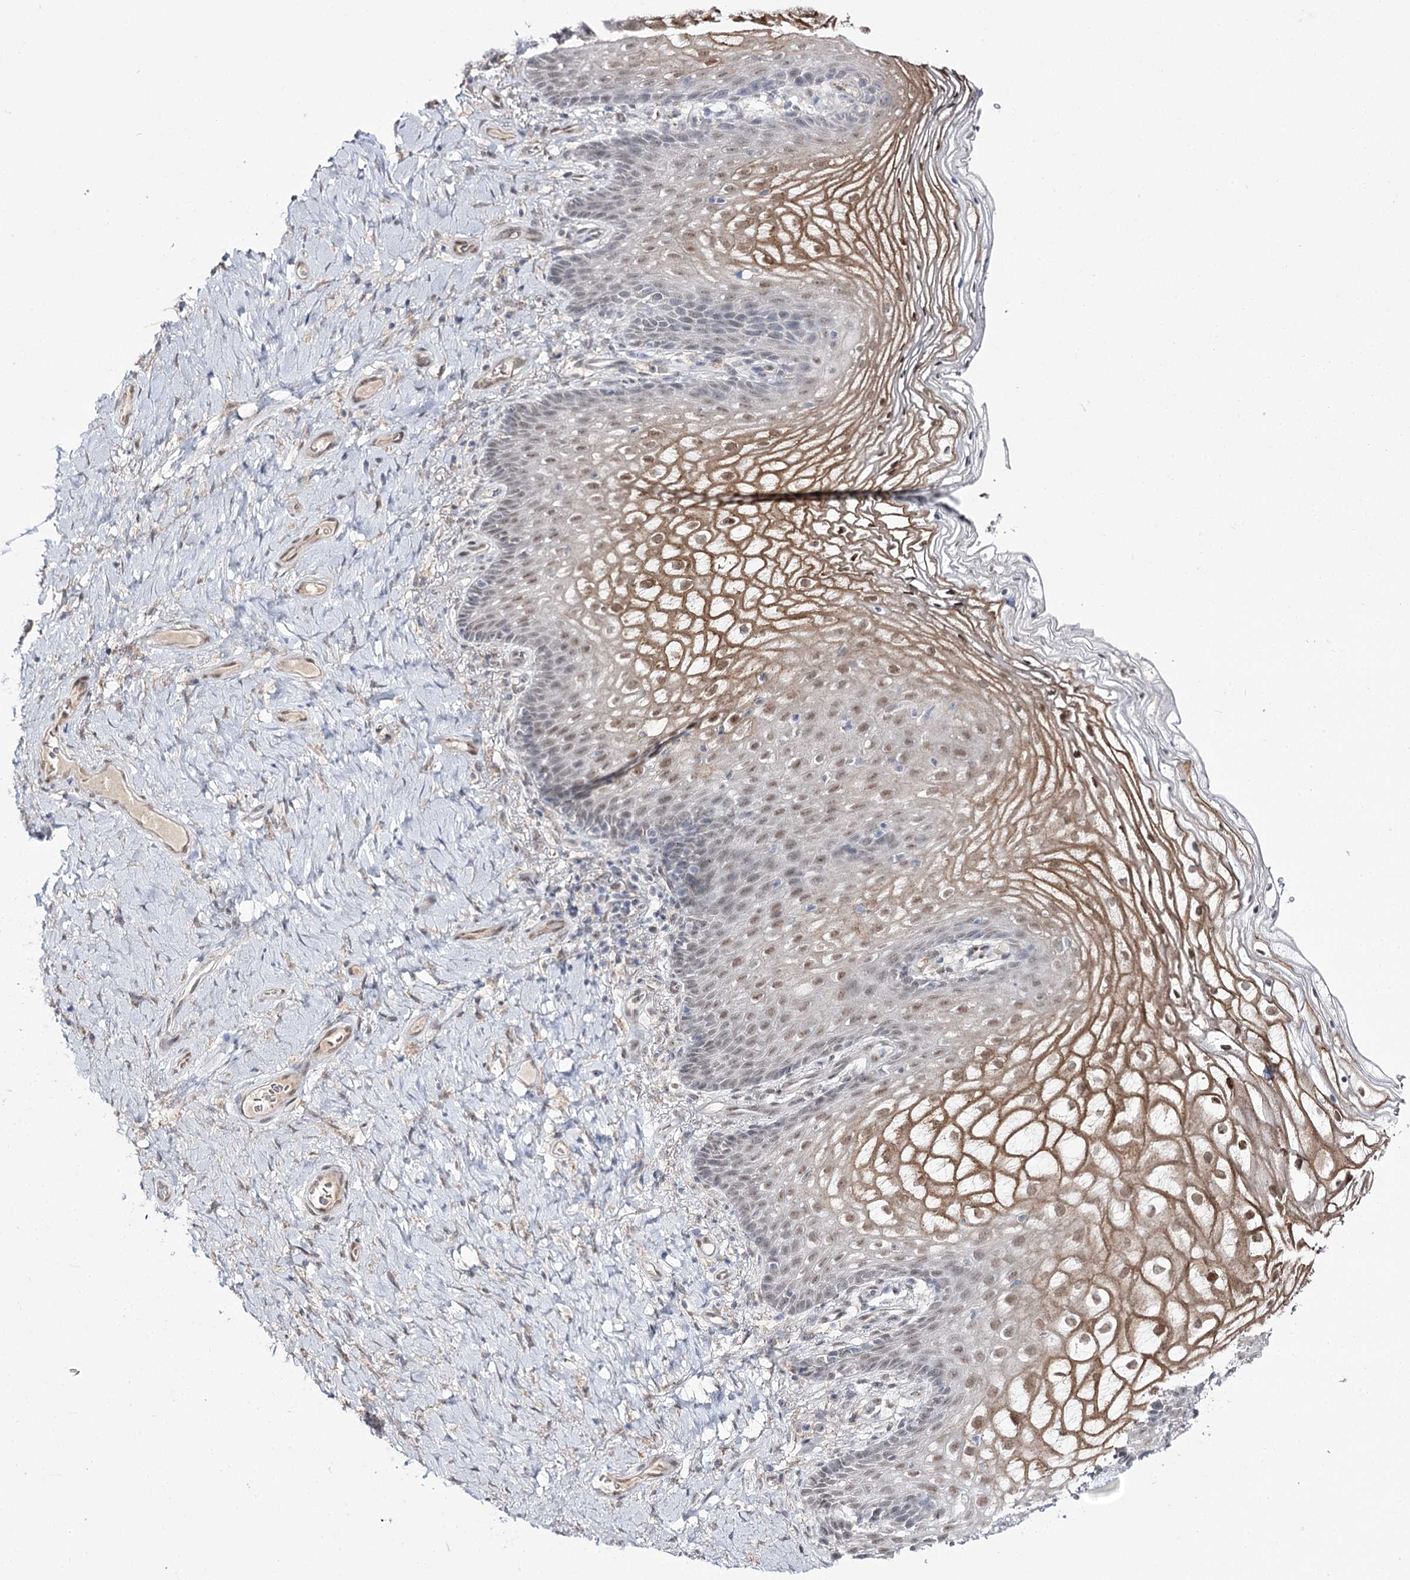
{"staining": {"intensity": "moderate", "quantity": "<25%", "location": "cytoplasmic/membranous,nuclear"}, "tissue": "vagina", "cell_type": "Squamous epithelial cells", "image_type": "normal", "snomed": [{"axis": "morphology", "description": "Normal tissue, NOS"}, {"axis": "topography", "description": "Vagina"}], "caption": "Brown immunohistochemical staining in unremarkable human vagina demonstrates moderate cytoplasmic/membranous,nuclear positivity in approximately <25% of squamous epithelial cells. (IHC, brightfield microscopy, high magnification).", "gene": "VGLL4", "patient": {"sex": "female", "age": 60}}